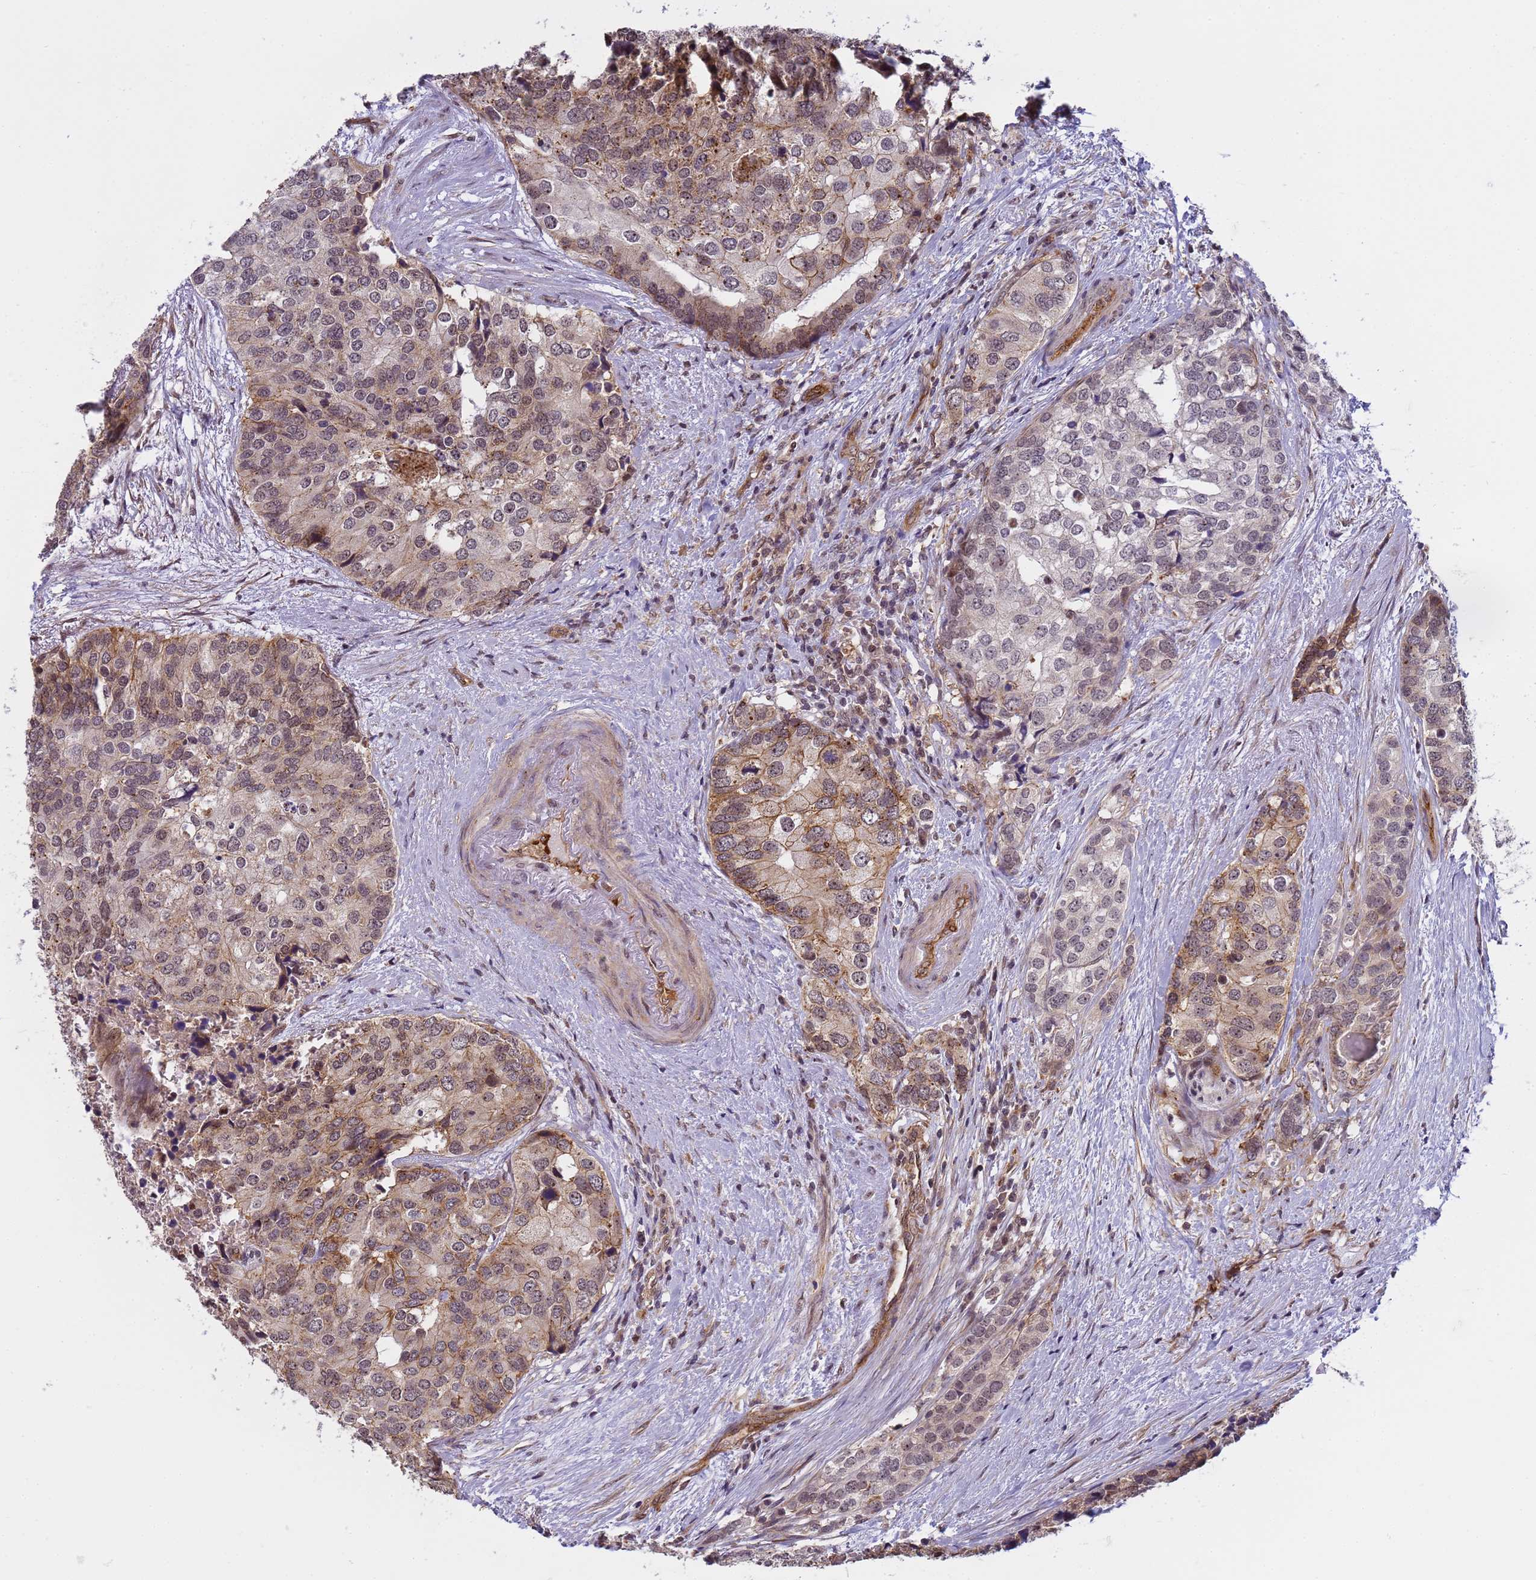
{"staining": {"intensity": "moderate", "quantity": "25%-75%", "location": "cytoplasmic/membranous,nuclear"}, "tissue": "prostate cancer", "cell_type": "Tumor cells", "image_type": "cancer", "snomed": [{"axis": "morphology", "description": "Adenocarcinoma, High grade"}, {"axis": "topography", "description": "Prostate"}], "caption": "A histopathology image of prostate cancer stained for a protein exhibits moderate cytoplasmic/membranous and nuclear brown staining in tumor cells. (DAB = brown stain, brightfield microscopy at high magnification).", "gene": "EMC2", "patient": {"sex": "male", "age": 62}}